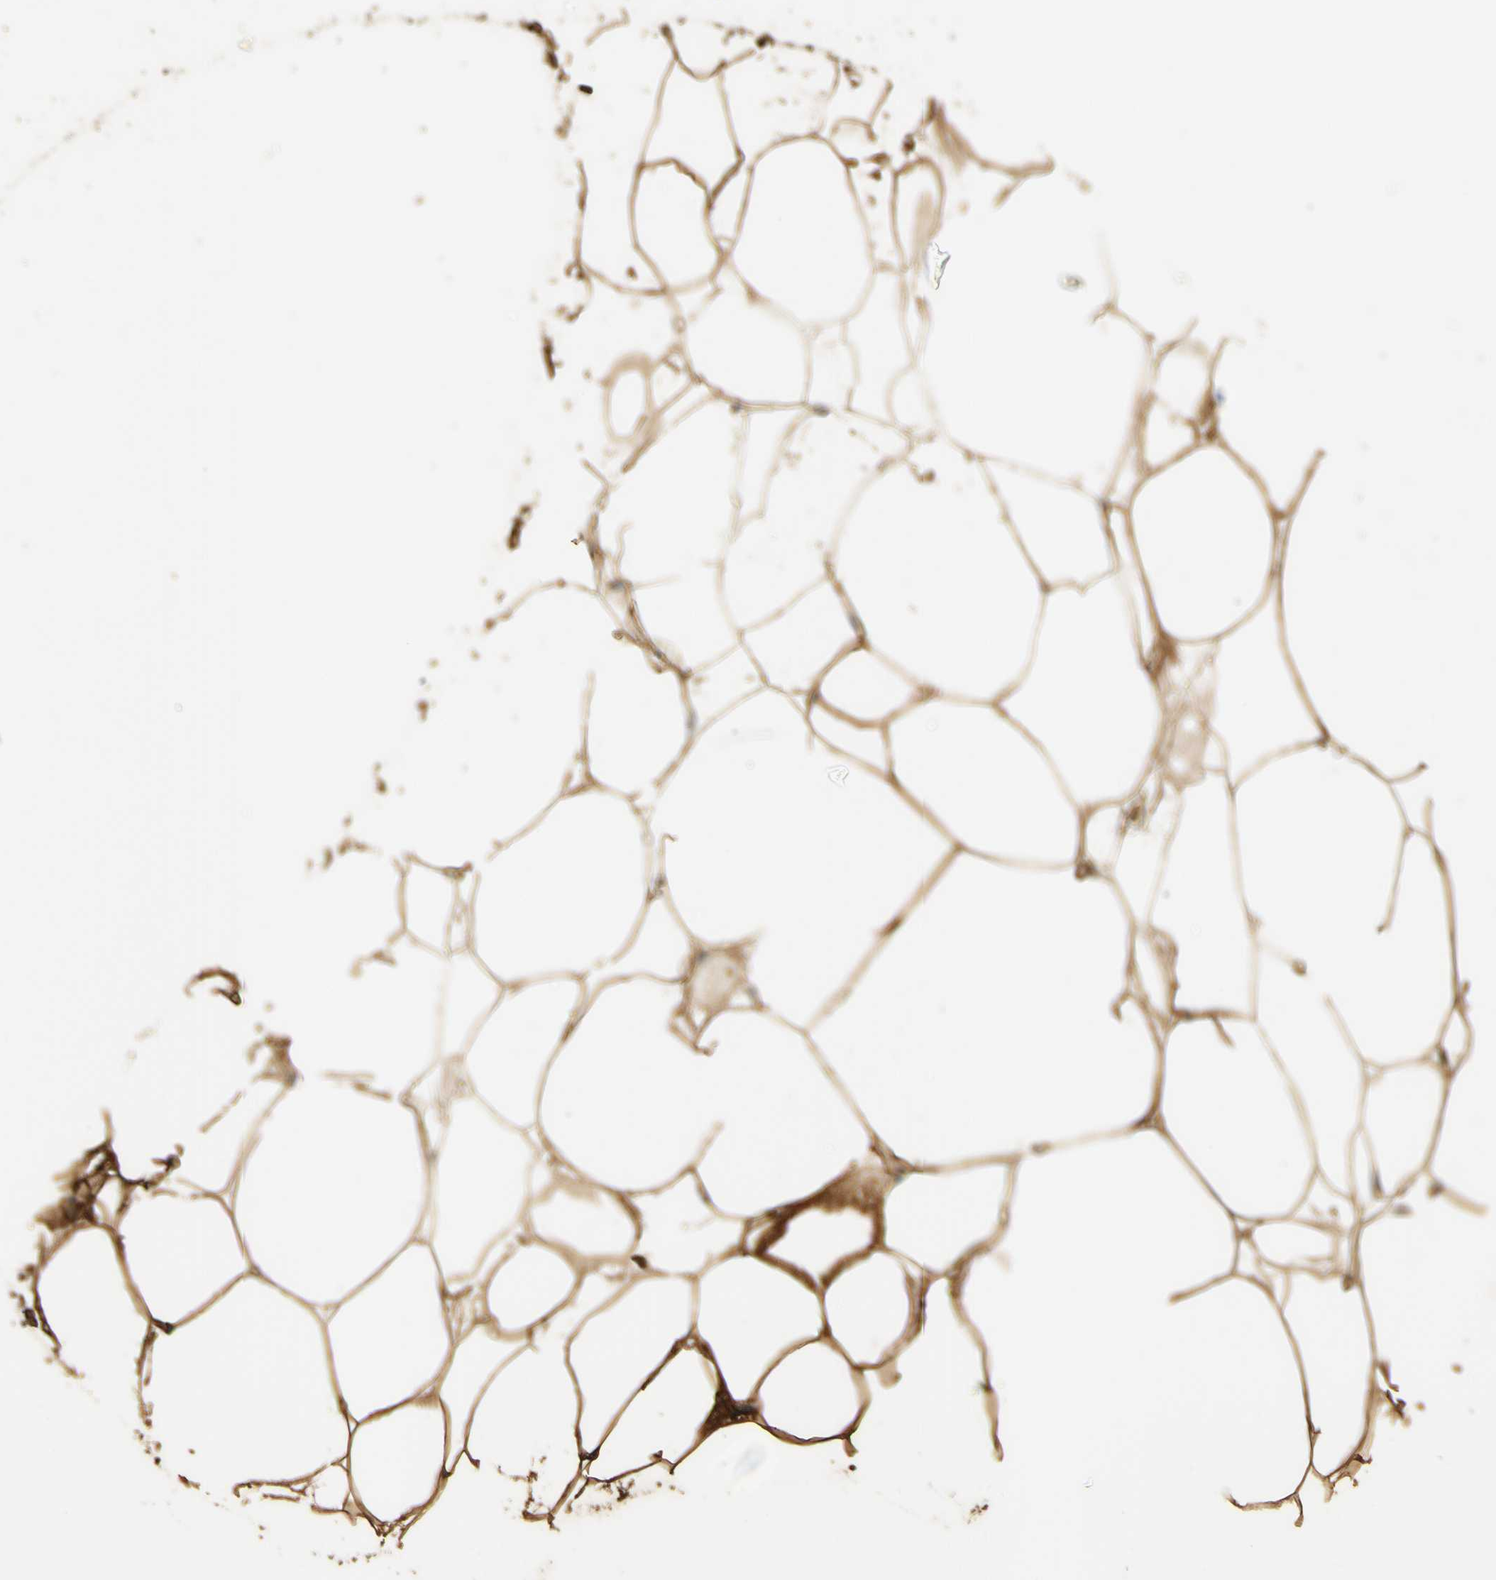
{"staining": {"intensity": "moderate", "quantity": ">75%", "location": "cytoplasmic/membranous"}, "tissue": "adipose tissue", "cell_type": "Adipocytes", "image_type": "normal", "snomed": [{"axis": "morphology", "description": "Normal tissue, NOS"}, {"axis": "morphology", "description": "Duct carcinoma"}, {"axis": "topography", "description": "Breast"}, {"axis": "topography", "description": "Adipose tissue"}], "caption": "The immunohistochemical stain highlights moderate cytoplasmic/membranous staining in adipocytes of unremarkable adipose tissue.", "gene": "ARHGEF17", "patient": {"sex": "female", "age": 37}}